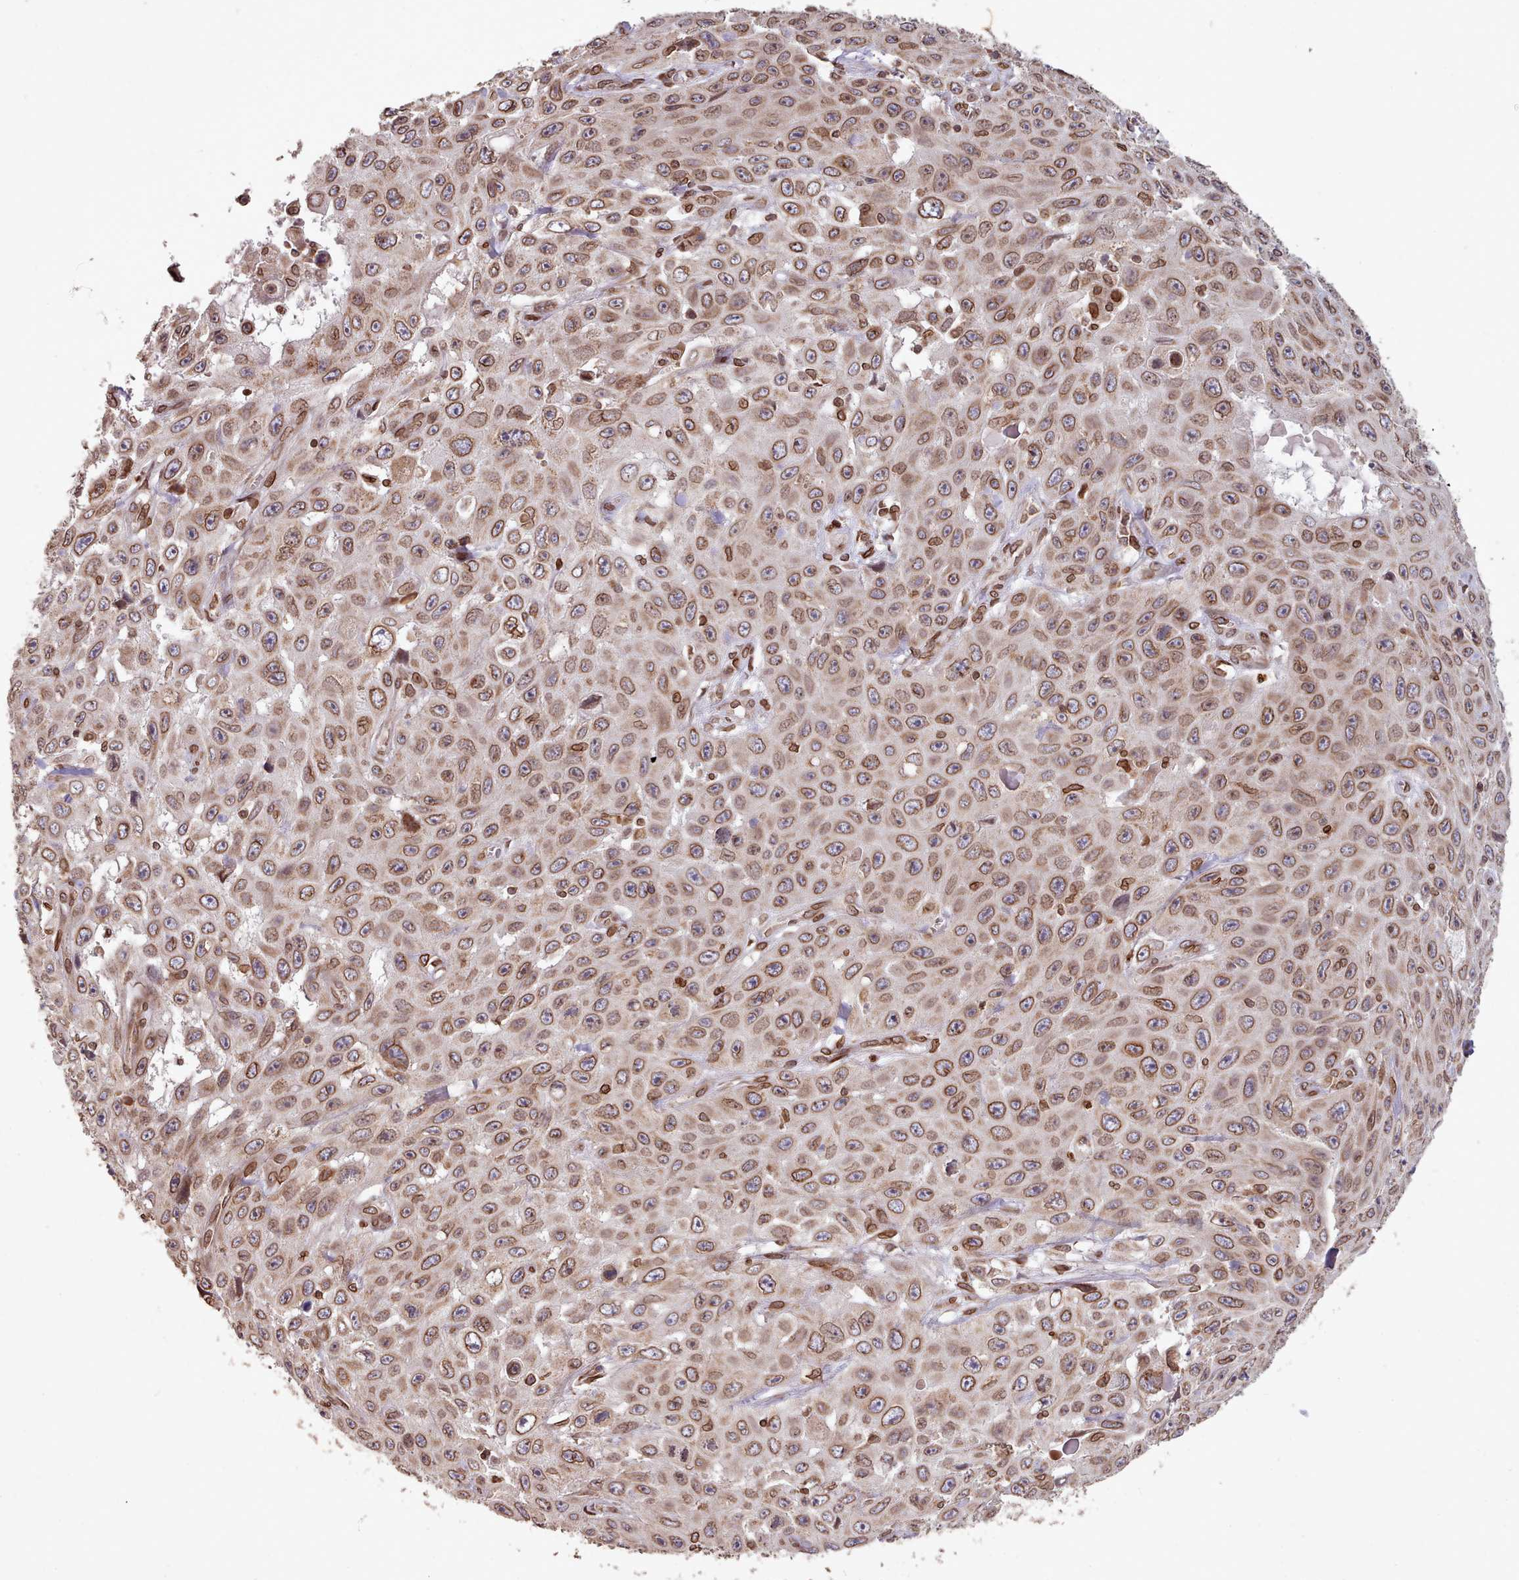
{"staining": {"intensity": "moderate", "quantity": ">75%", "location": "cytoplasmic/membranous,nuclear"}, "tissue": "skin cancer", "cell_type": "Tumor cells", "image_type": "cancer", "snomed": [{"axis": "morphology", "description": "Squamous cell carcinoma, NOS"}, {"axis": "topography", "description": "Skin"}], "caption": "Brown immunohistochemical staining in human skin cancer (squamous cell carcinoma) shows moderate cytoplasmic/membranous and nuclear positivity in approximately >75% of tumor cells.", "gene": "TOR1AIP1", "patient": {"sex": "male", "age": 82}}